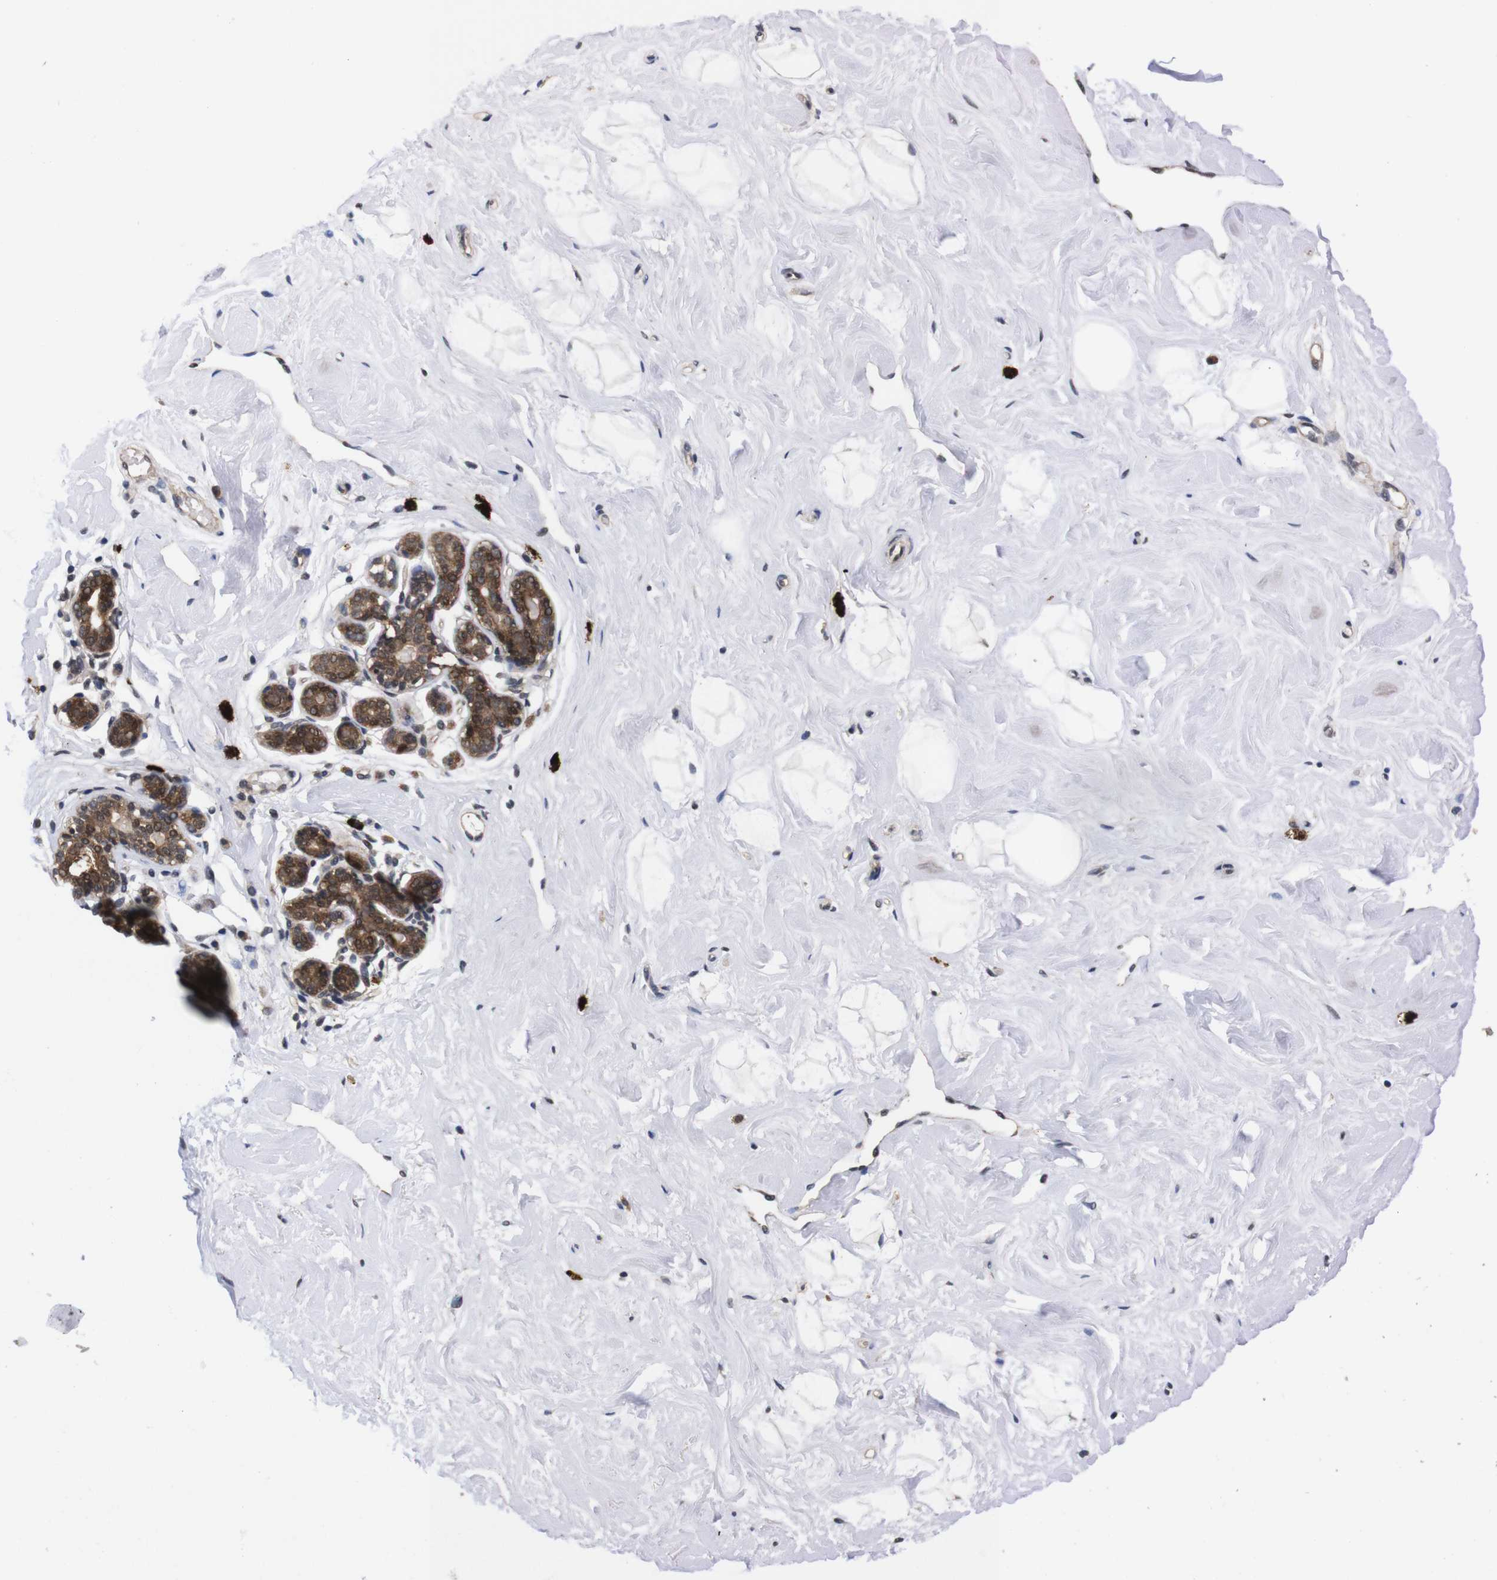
{"staining": {"intensity": "strong", "quantity": ">75%", "location": "cytoplasmic/membranous,nuclear"}, "tissue": "breast", "cell_type": "Adipocytes", "image_type": "normal", "snomed": [{"axis": "morphology", "description": "Normal tissue, NOS"}, {"axis": "topography", "description": "Breast"}], "caption": "Human breast stained for a protein (brown) displays strong cytoplasmic/membranous,nuclear positive staining in approximately >75% of adipocytes.", "gene": "UBQLN2", "patient": {"sex": "female", "age": 23}}